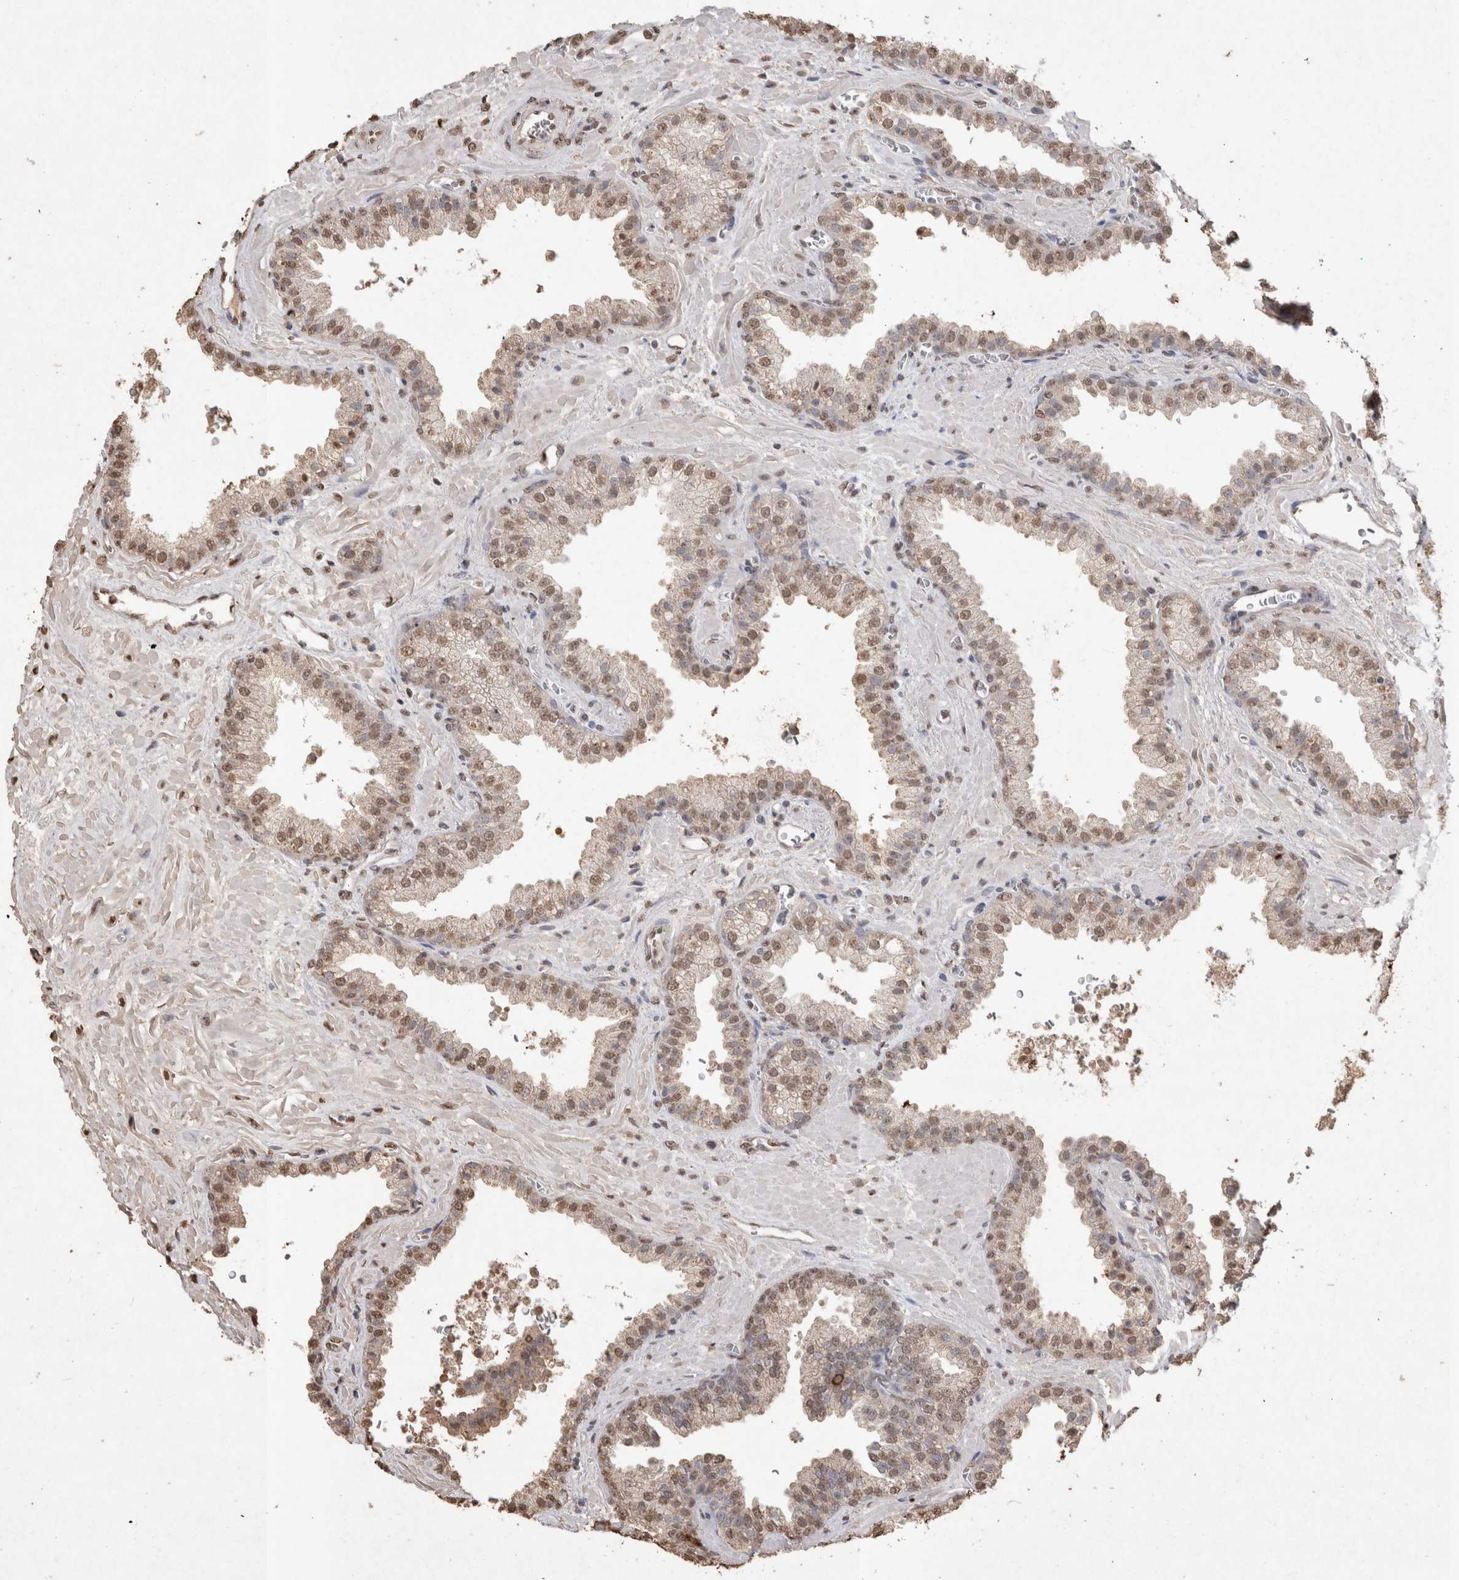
{"staining": {"intensity": "moderate", "quantity": ">75%", "location": "nuclear"}, "tissue": "prostate cancer", "cell_type": "Tumor cells", "image_type": "cancer", "snomed": [{"axis": "morphology", "description": "Adenocarcinoma, Low grade"}, {"axis": "topography", "description": "Prostate"}], "caption": "Immunohistochemistry of prostate cancer displays medium levels of moderate nuclear positivity in about >75% of tumor cells.", "gene": "MLX", "patient": {"sex": "male", "age": 71}}